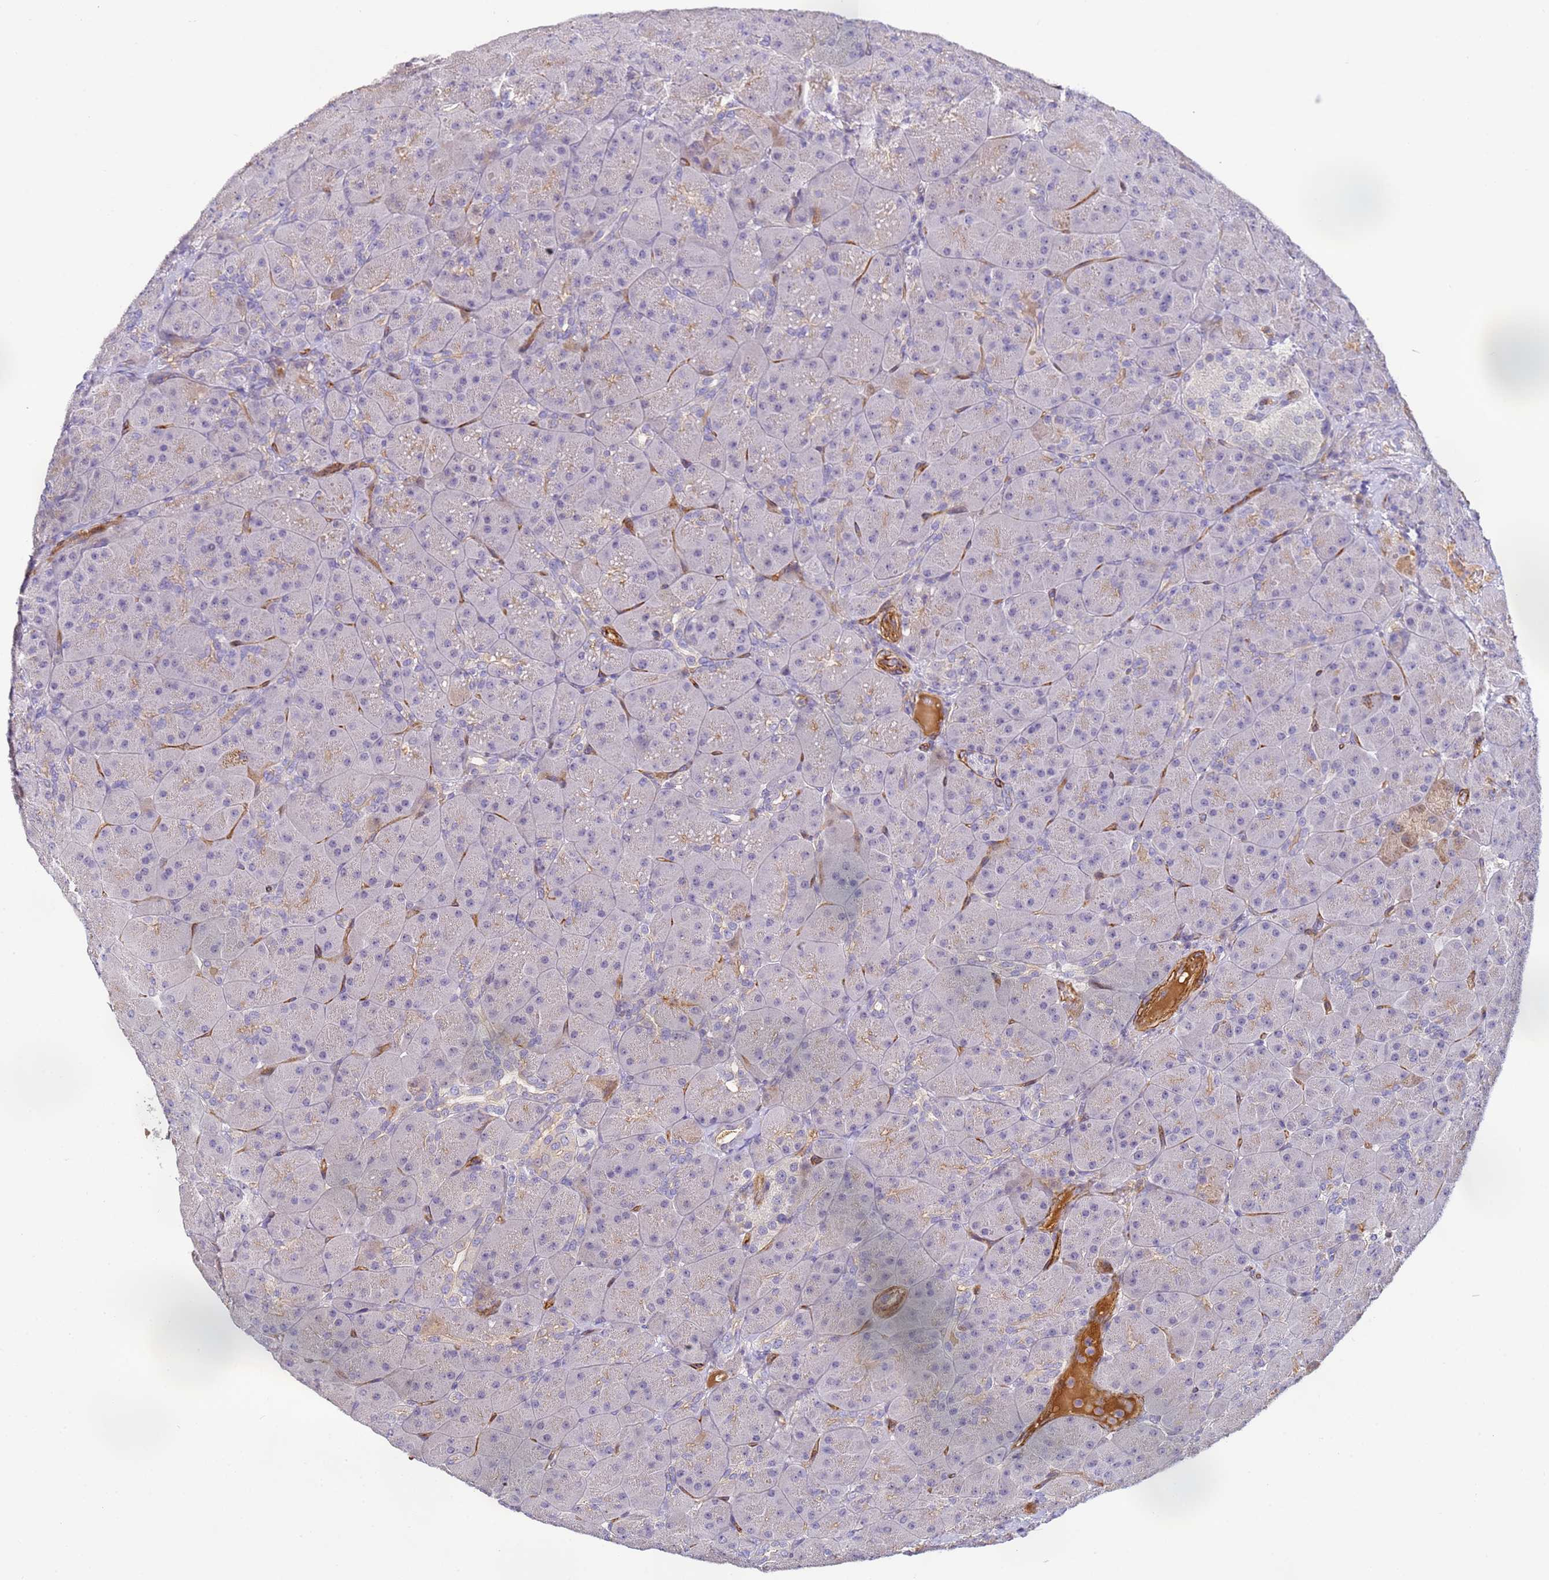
{"staining": {"intensity": "weak", "quantity": "<25%", "location": "cytoplasmic/membranous"}, "tissue": "pancreas", "cell_type": "Exocrine glandular cells", "image_type": "normal", "snomed": [{"axis": "morphology", "description": "Normal tissue, NOS"}, {"axis": "topography", "description": "Pancreas"}], "caption": "Protein analysis of unremarkable pancreas displays no significant expression in exocrine glandular cells.", "gene": "CFHR1", "patient": {"sex": "male", "age": 66}}